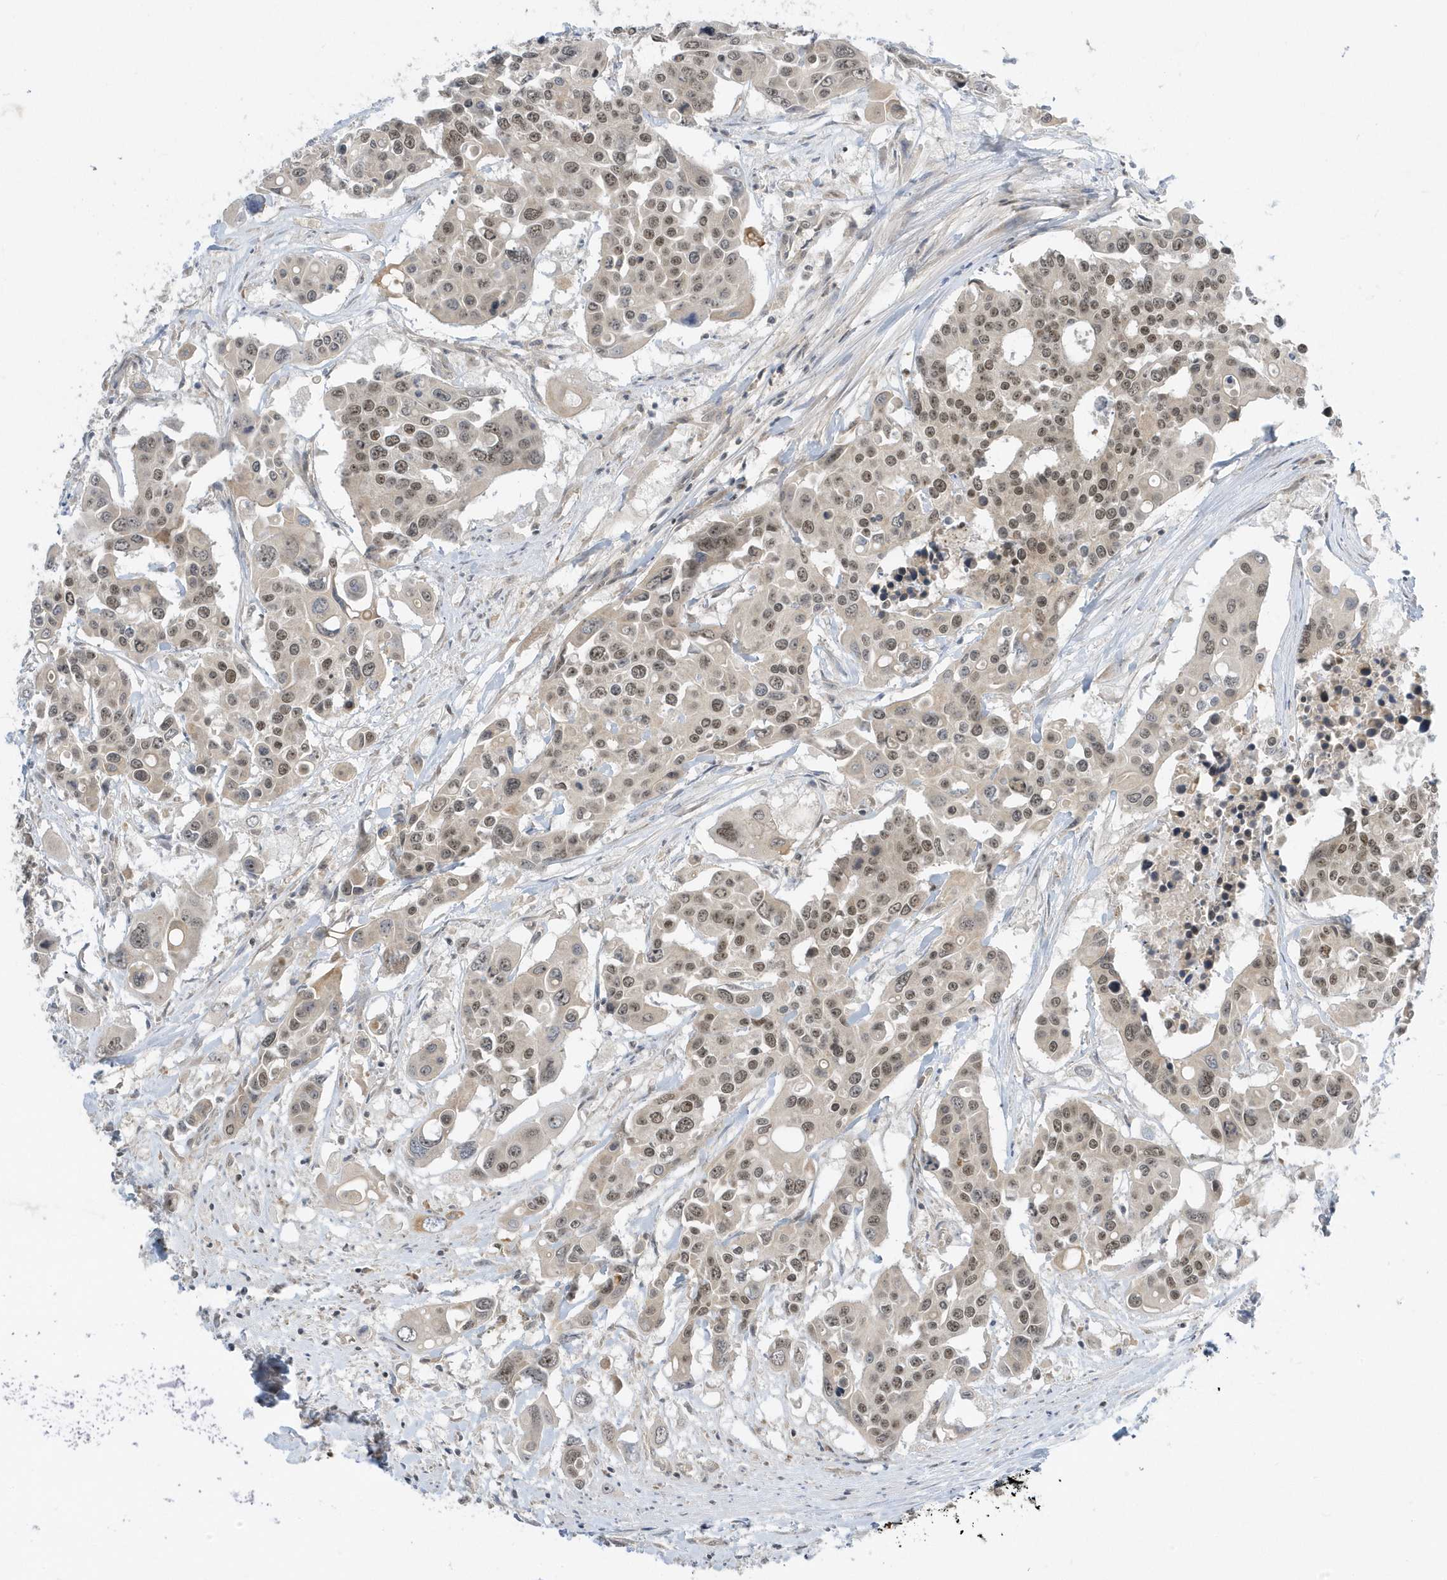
{"staining": {"intensity": "moderate", "quantity": ">75%", "location": "nuclear"}, "tissue": "colorectal cancer", "cell_type": "Tumor cells", "image_type": "cancer", "snomed": [{"axis": "morphology", "description": "Adenocarcinoma, NOS"}, {"axis": "topography", "description": "Colon"}], "caption": "Adenocarcinoma (colorectal) tissue shows moderate nuclear staining in approximately >75% of tumor cells", "gene": "ZNF740", "patient": {"sex": "male", "age": 77}}